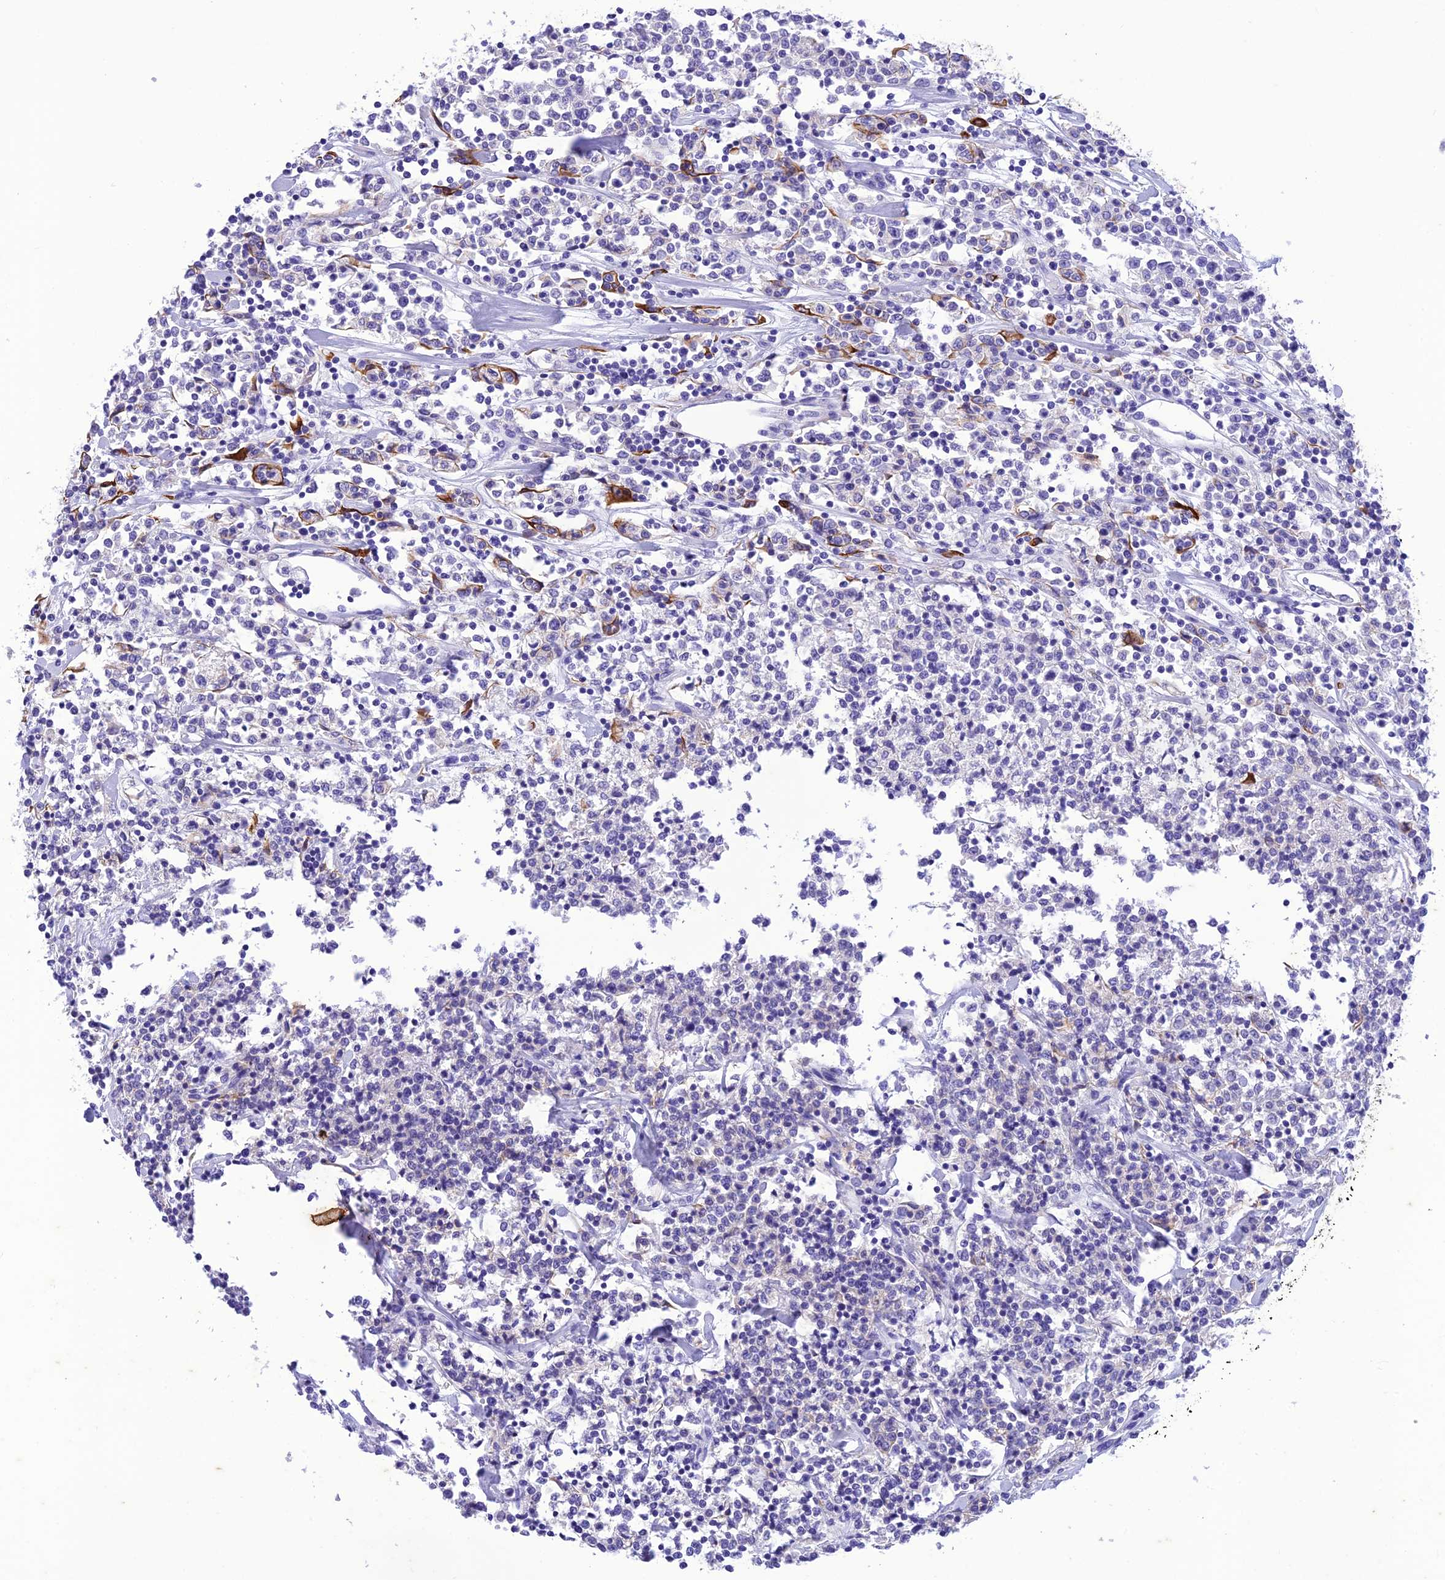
{"staining": {"intensity": "negative", "quantity": "none", "location": "none"}, "tissue": "lymphoma", "cell_type": "Tumor cells", "image_type": "cancer", "snomed": [{"axis": "morphology", "description": "Malignant lymphoma, non-Hodgkin's type, Low grade"}, {"axis": "topography", "description": "Small intestine"}], "caption": "Lymphoma stained for a protein using immunohistochemistry (IHC) reveals no positivity tumor cells.", "gene": "VPS52", "patient": {"sex": "female", "age": 59}}